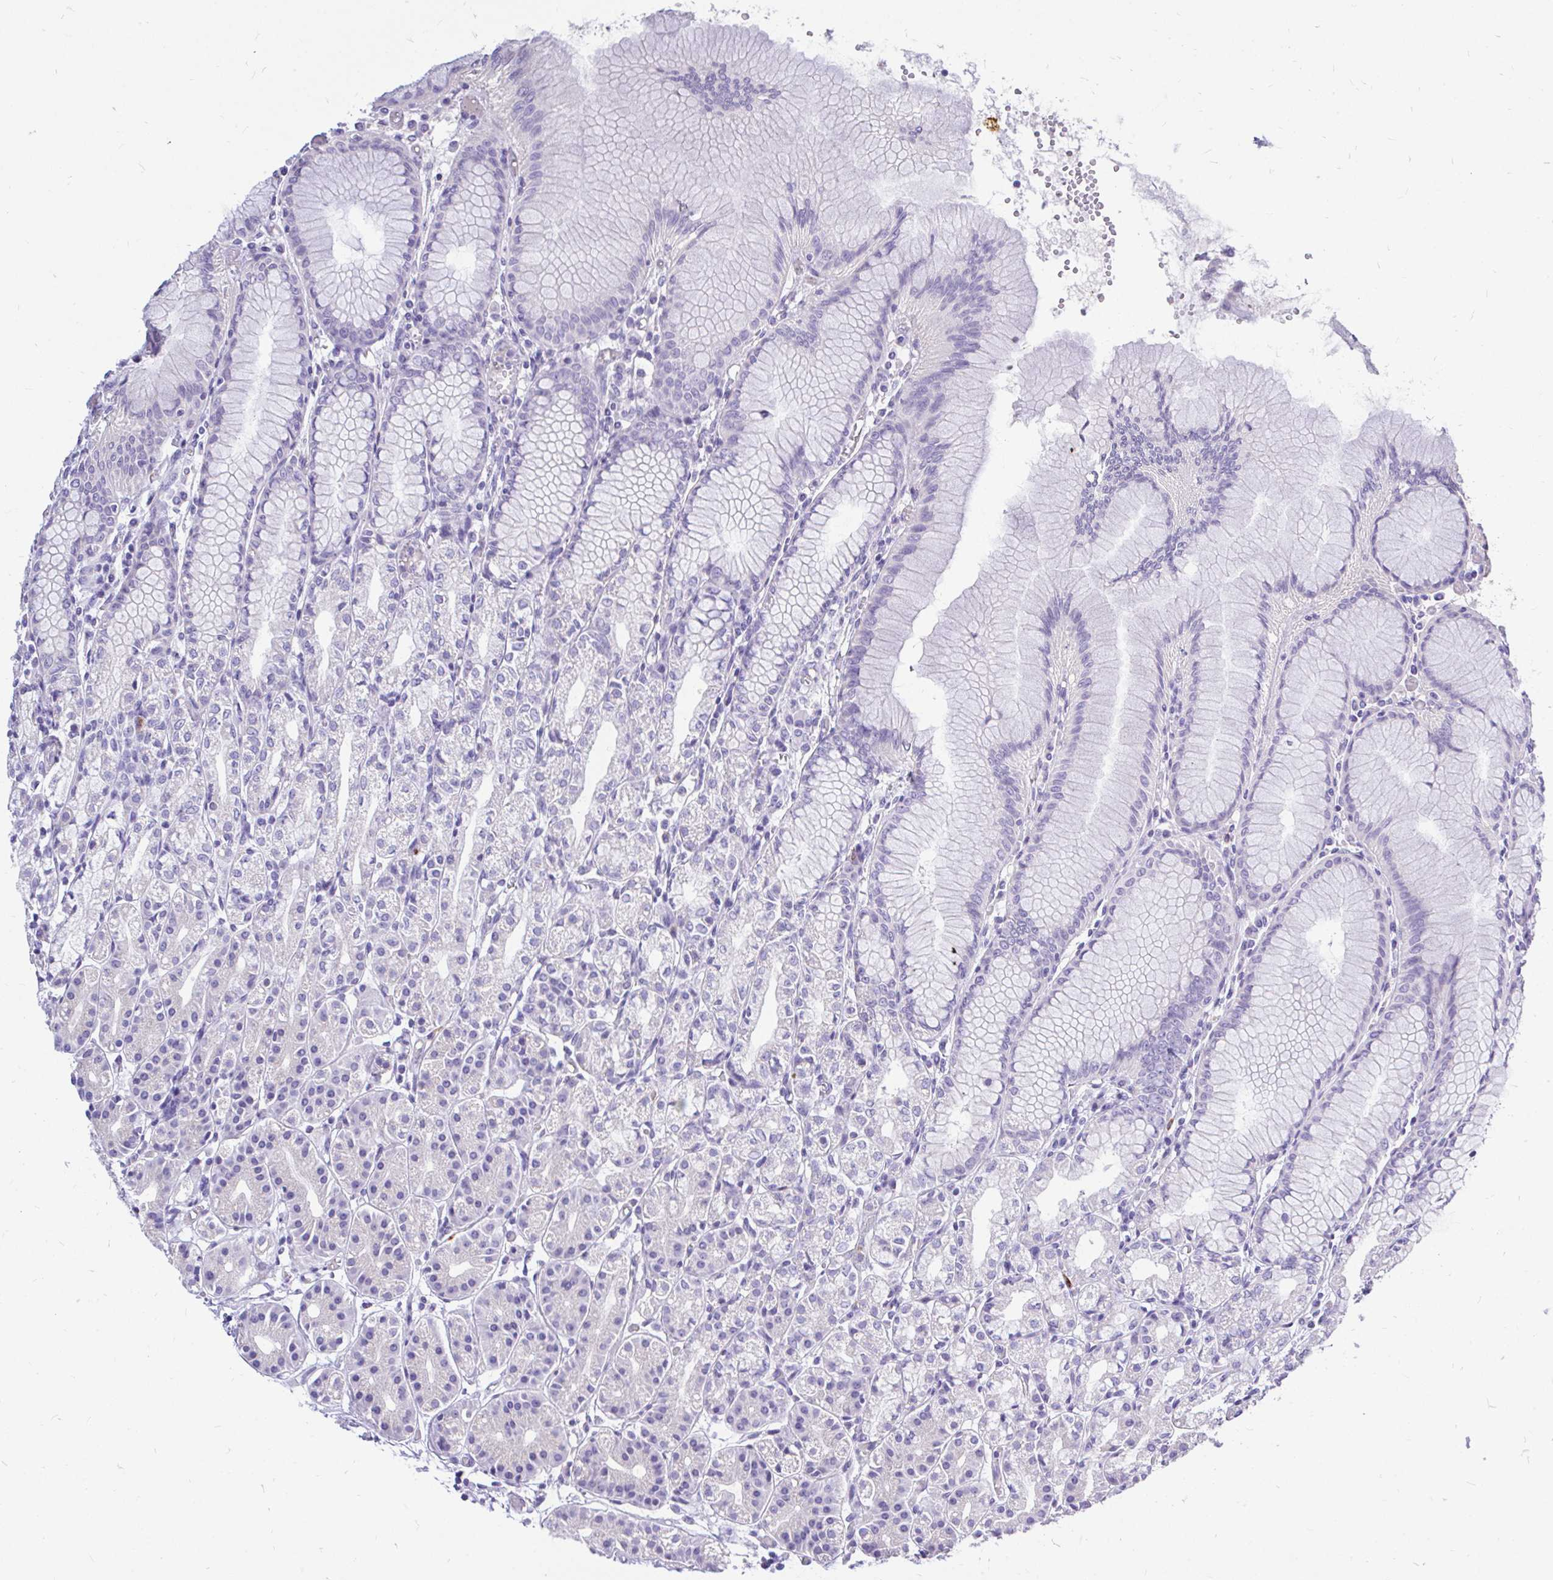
{"staining": {"intensity": "negative", "quantity": "none", "location": "none"}, "tissue": "stomach", "cell_type": "Glandular cells", "image_type": "normal", "snomed": [{"axis": "morphology", "description": "Normal tissue, NOS"}, {"axis": "topography", "description": "Stomach"}], "caption": "Immunohistochemistry histopathology image of normal stomach stained for a protein (brown), which reveals no expression in glandular cells. (IHC, brightfield microscopy, high magnification).", "gene": "MAP1LC3A", "patient": {"sex": "female", "age": 57}}